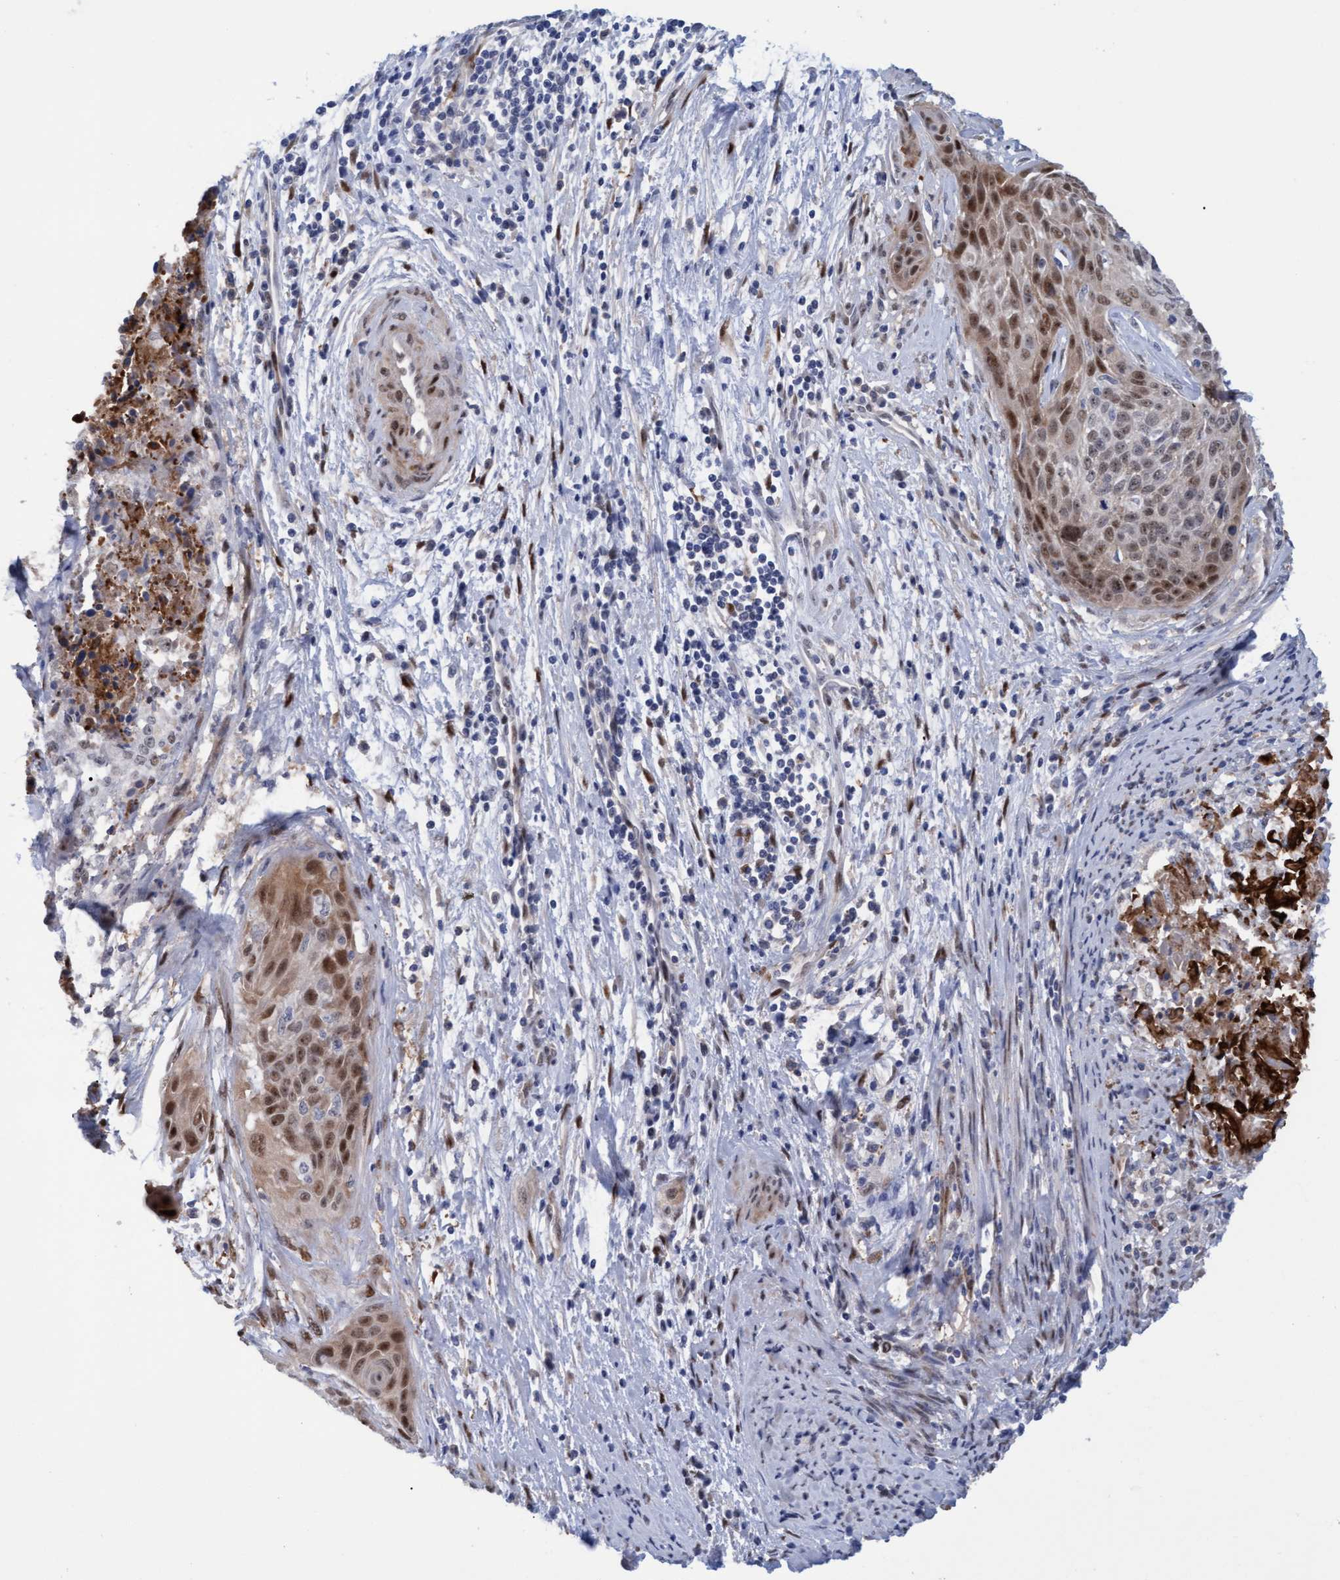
{"staining": {"intensity": "moderate", "quantity": ">75%", "location": "nuclear"}, "tissue": "cervical cancer", "cell_type": "Tumor cells", "image_type": "cancer", "snomed": [{"axis": "morphology", "description": "Squamous cell carcinoma, NOS"}, {"axis": "topography", "description": "Cervix"}], "caption": "A photomicrograph of human cervical cancer stained for a protein displays moderate nuclear brown staining in tumor cells.", "gene": "PINX1", "patient": {"sex": "female", "age": 55}}